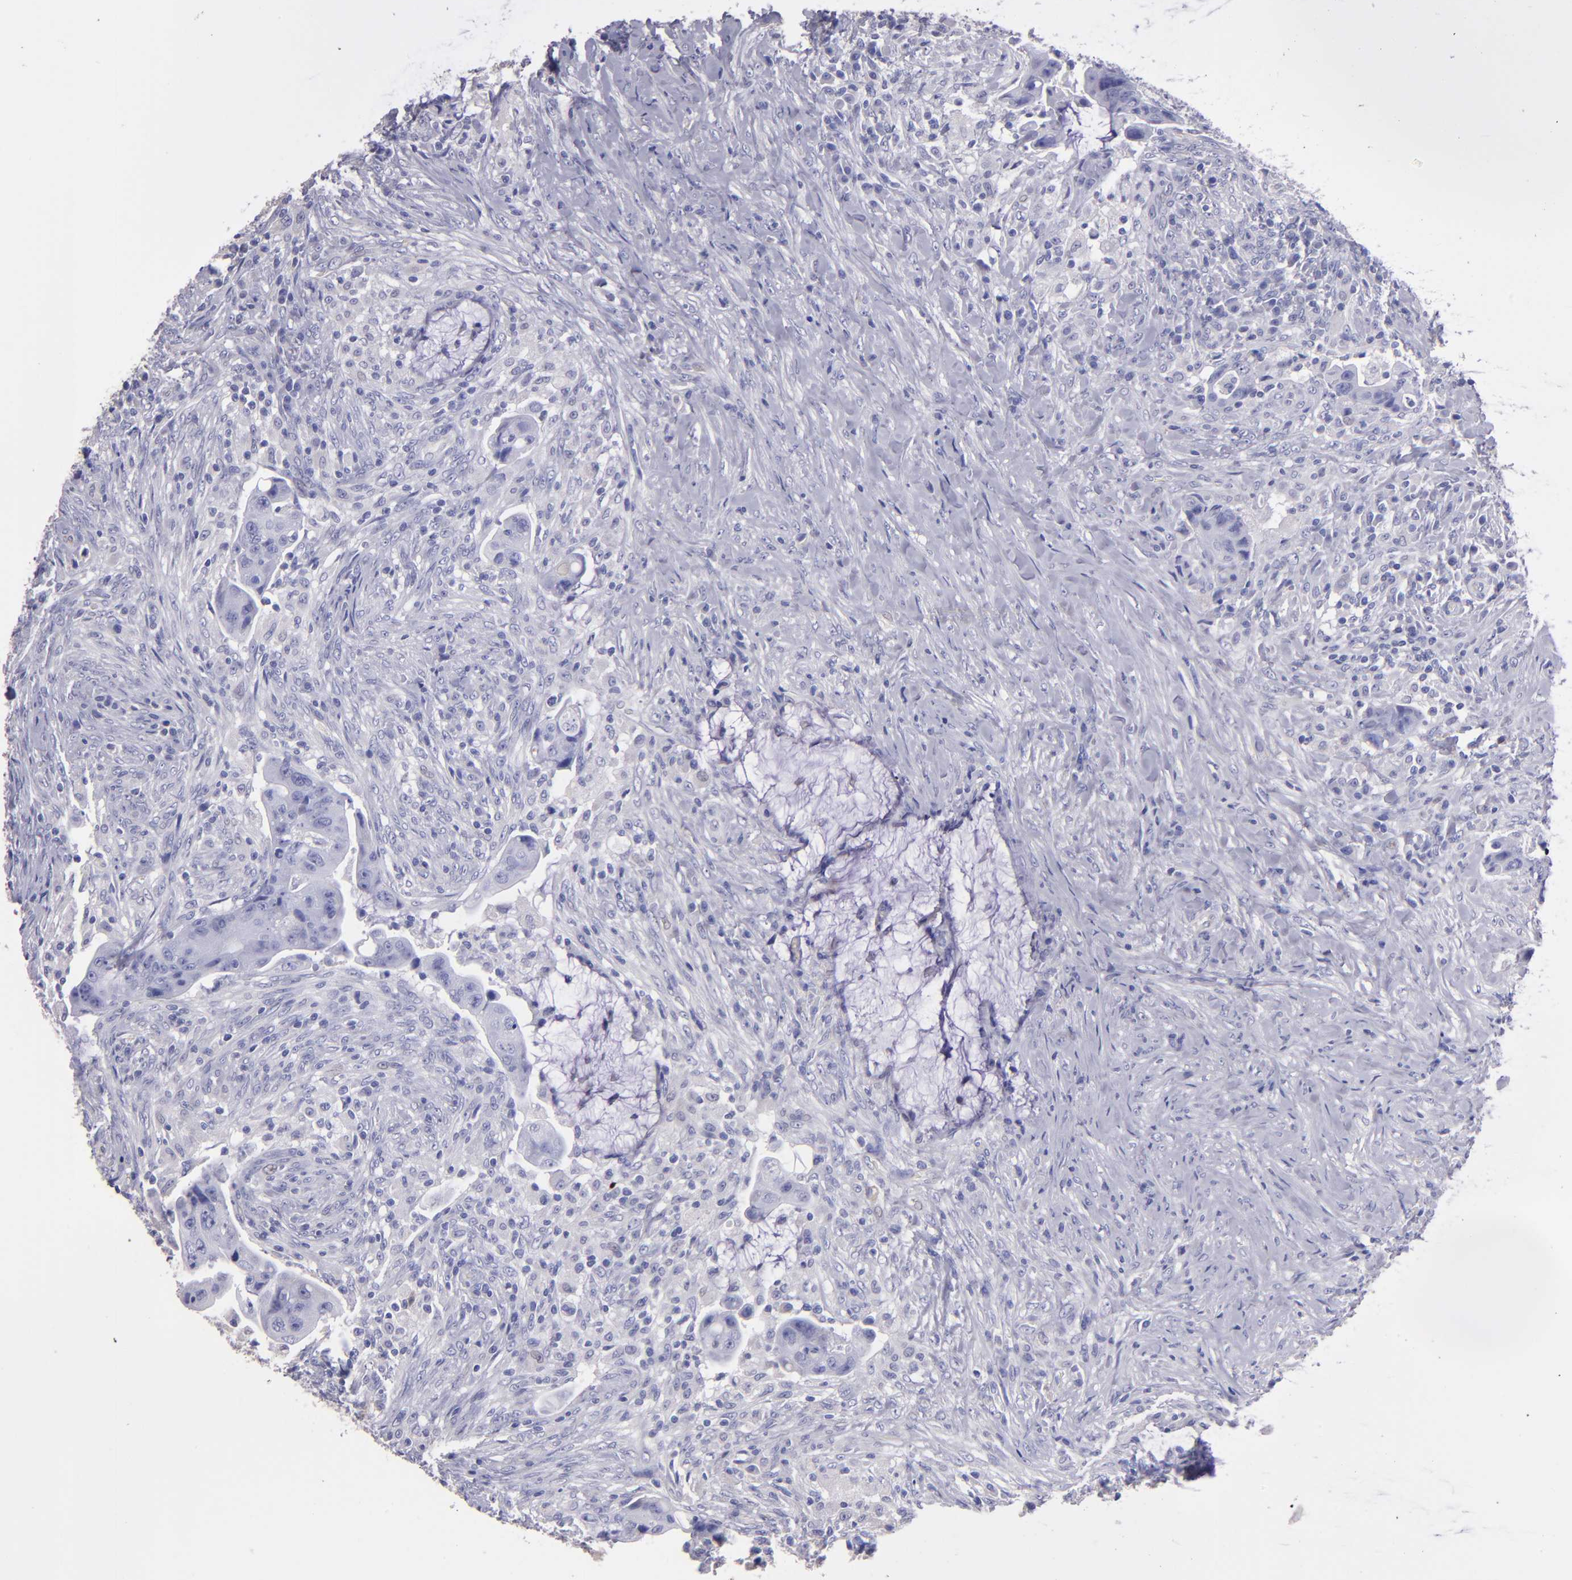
{"staining": {"intensity": "negative", "quantity": "none", "location": "none"}, "tissue": "colorectal cancer", "cell_type": "Tumor cells", "image_type": "cancer", "snomed": [{"axis": "morphology", "description": "Adenocarcinoma, NOS"}, {"axis": "topography", "description": "Rectum"}], "caption": "A high-resolution image shows immunohistochemistry staining of colorectal cancer (adenocarcinoma), which demonstrates no significant staining in tumor cells.", "gene": "TG", "patient": {"sex": "female", "age": 71}}